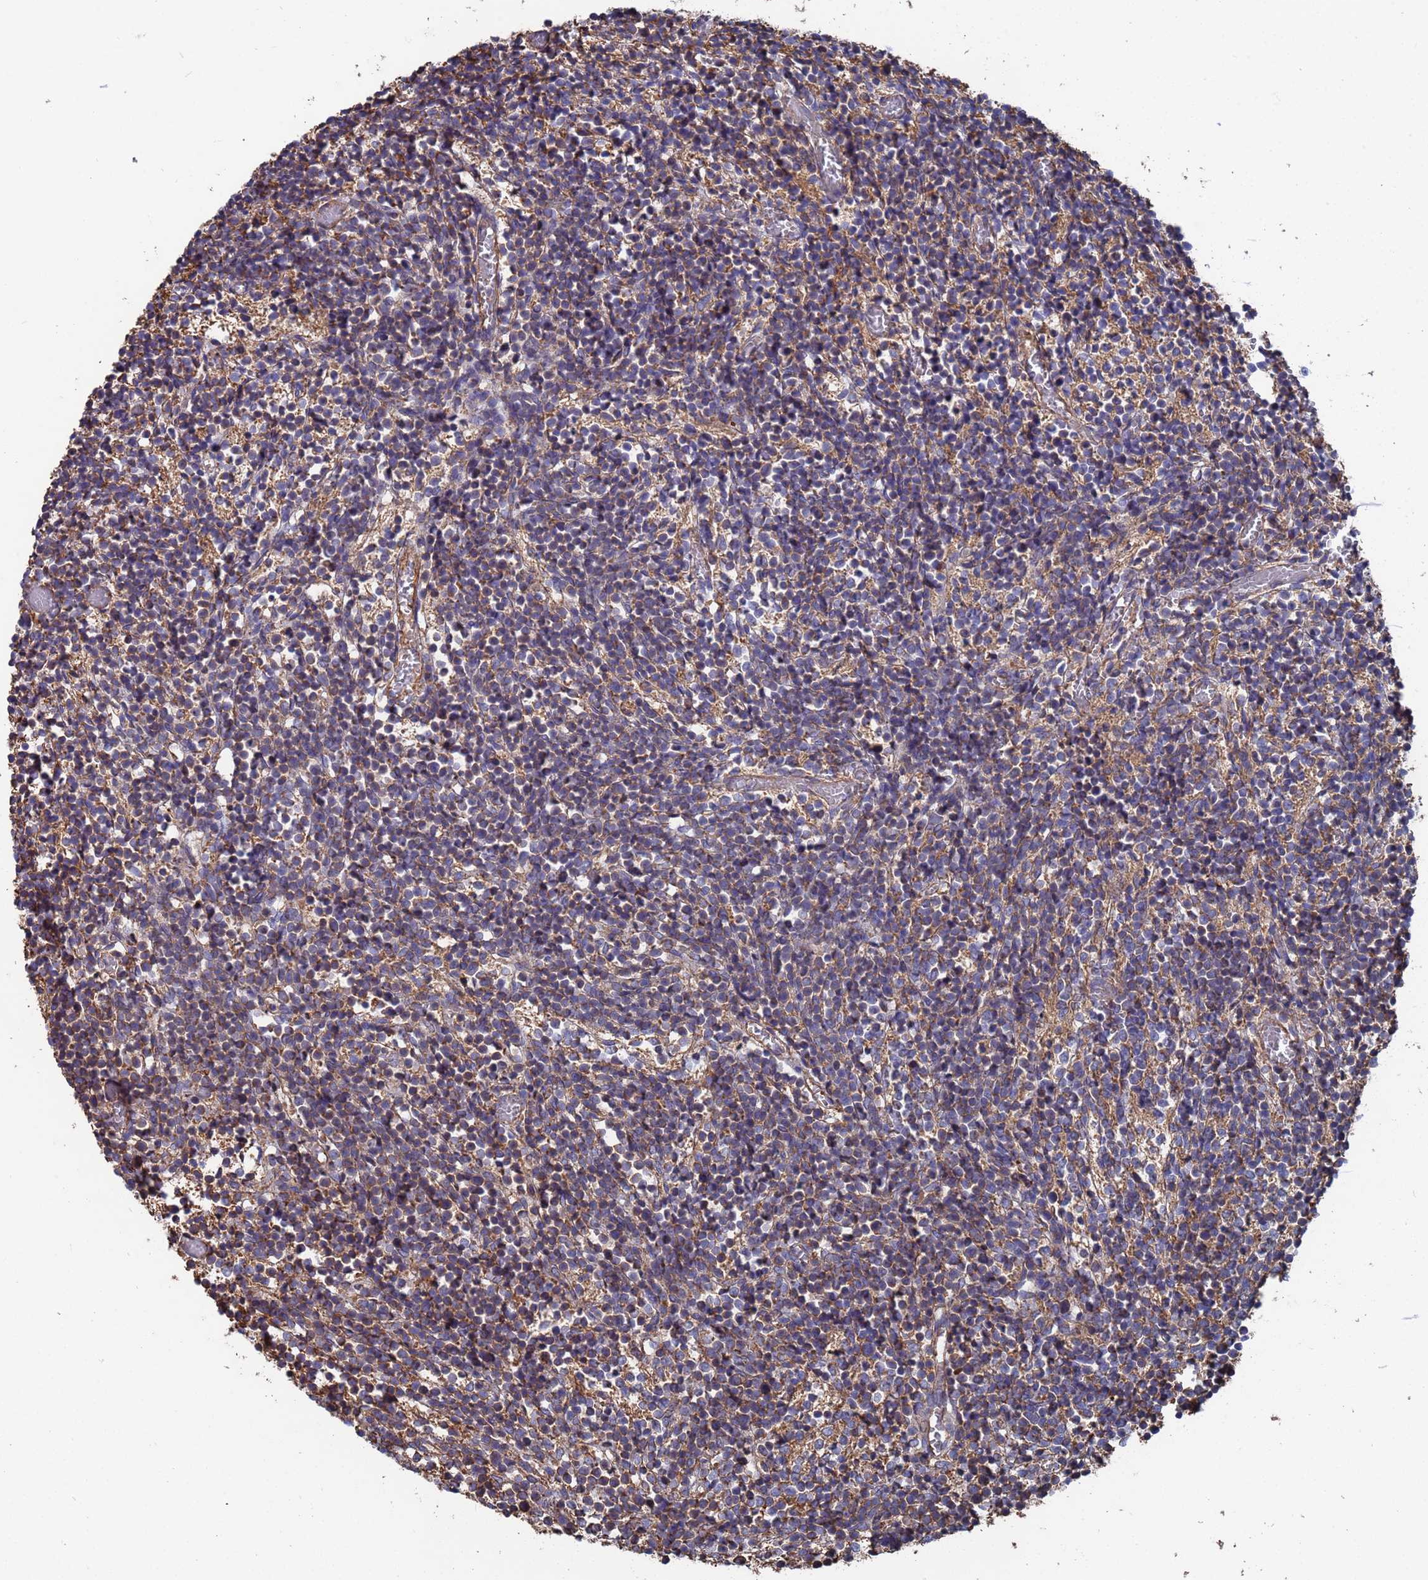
{"staining": {"intensity": "weak", "quantity": "25%-75%", "location": "cytoplasmic/membranous"}, "tissue": "glioma", "cell_type": "Tumor cells", "image_type": "cancer", "snomed": [{"axis": "morphology", "description": "Glioma, malignant, Low grade"}, {"axis": "topography", "description": "Brain"}], "caption": "High-power microscopy captured an immunohistochemistry photomicrograph of low-grade glioma (malignant), revealing weak cytoplasmic/membranous positivity in approximately 25%-75% of tumor cells.", "gene": "PYCR1", "patient": {"sex": "female", "age": 1}}